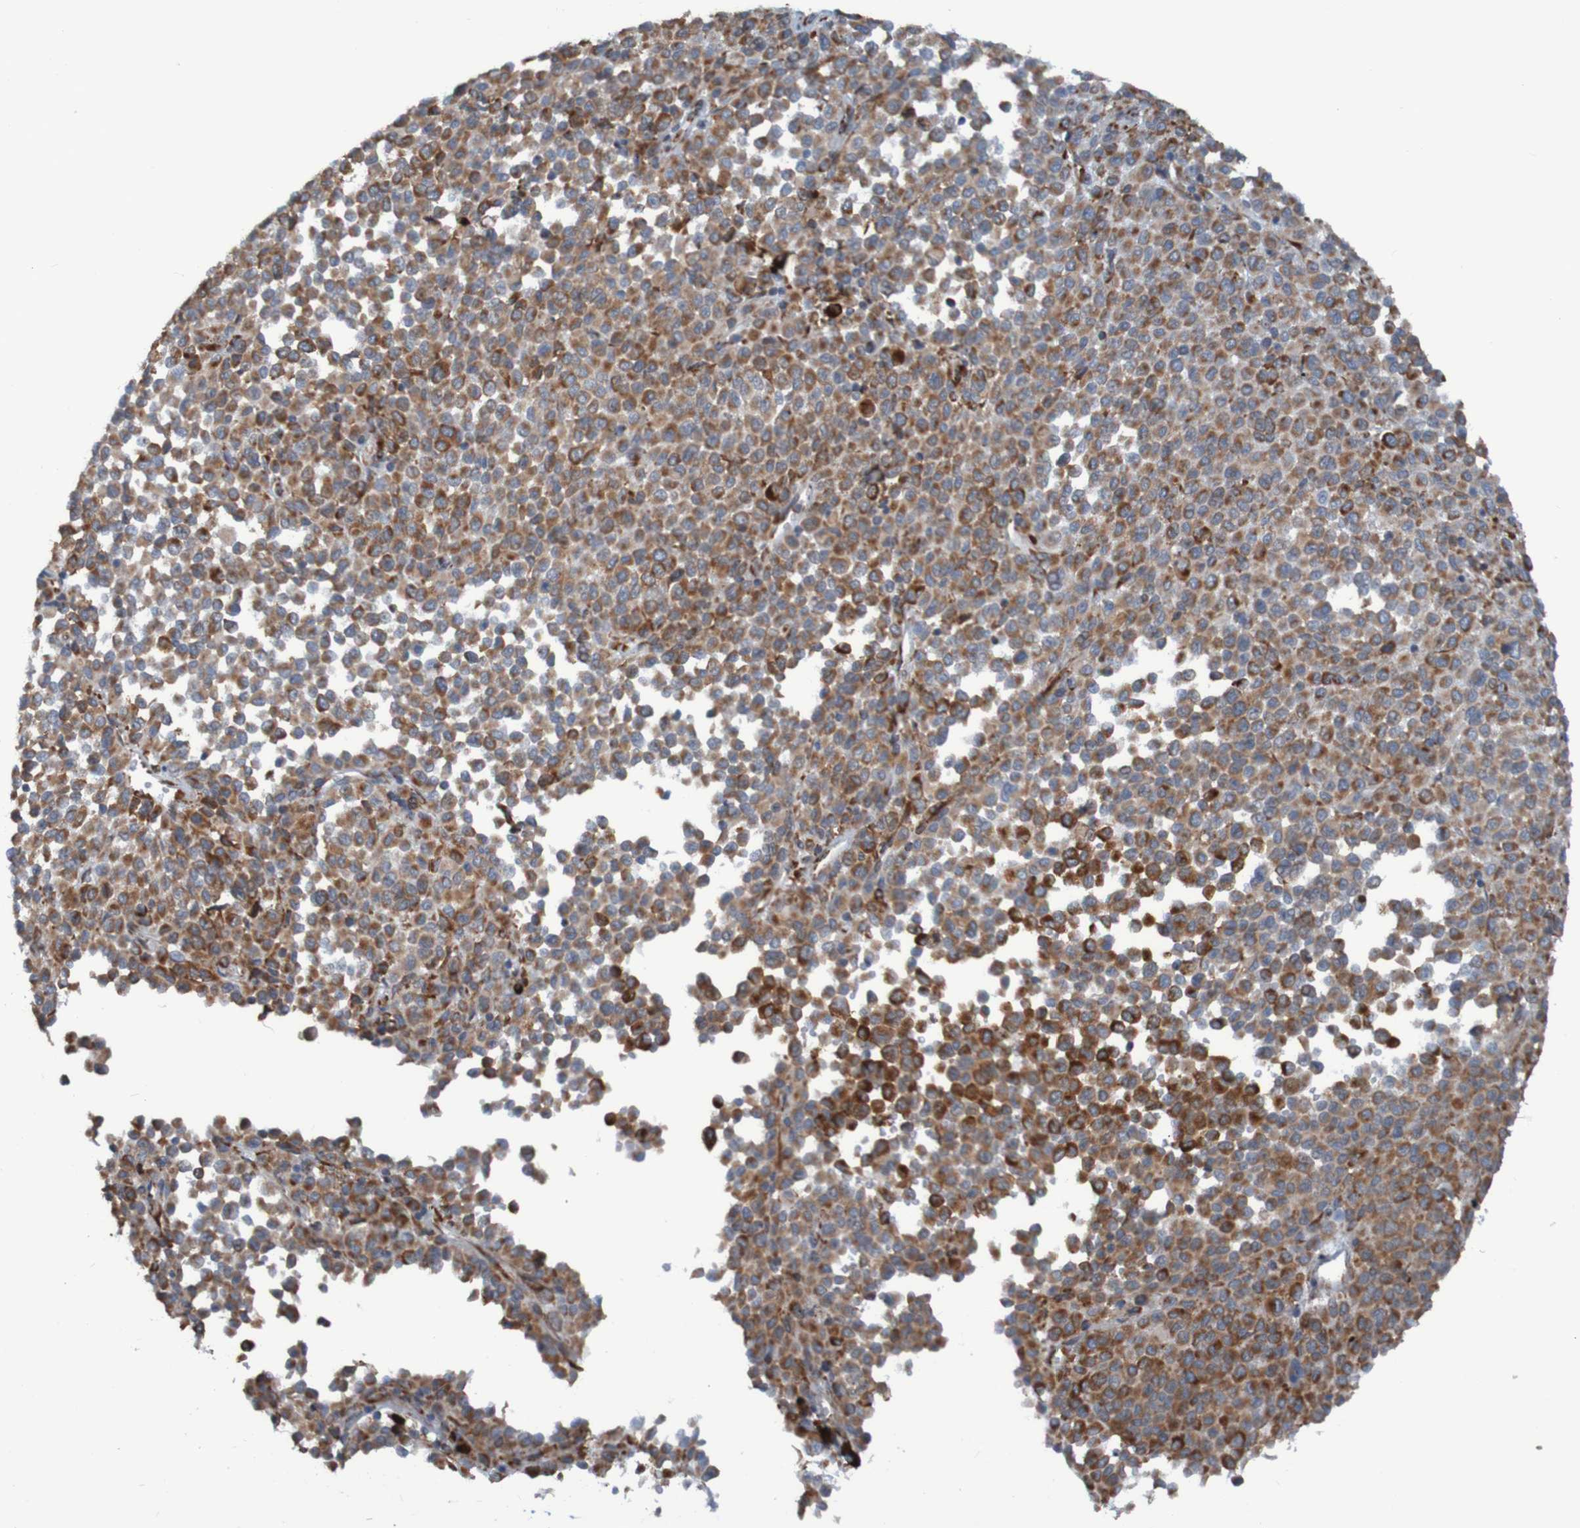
{"staining": {"intensity": "weak", "quantity": ">75%", "location": "cytoplasmic/membranous"}, "tissue": "melanoma", "cell_type": "Tumor cells", "image_type": "cancer", "snomed": [{"axis": "morphology", "description": "Malignant melanoma, Metastatic site"}, {"axis": "topography", "description": "Pancreas"}], "caption": "A brown stain shows weak cytoplasmic/membranous expression of a protein in malignant melanoma (metastatic site) tumor cells.", "gene": "SSR1", "patient": {"sex": "female", "age": 30}}